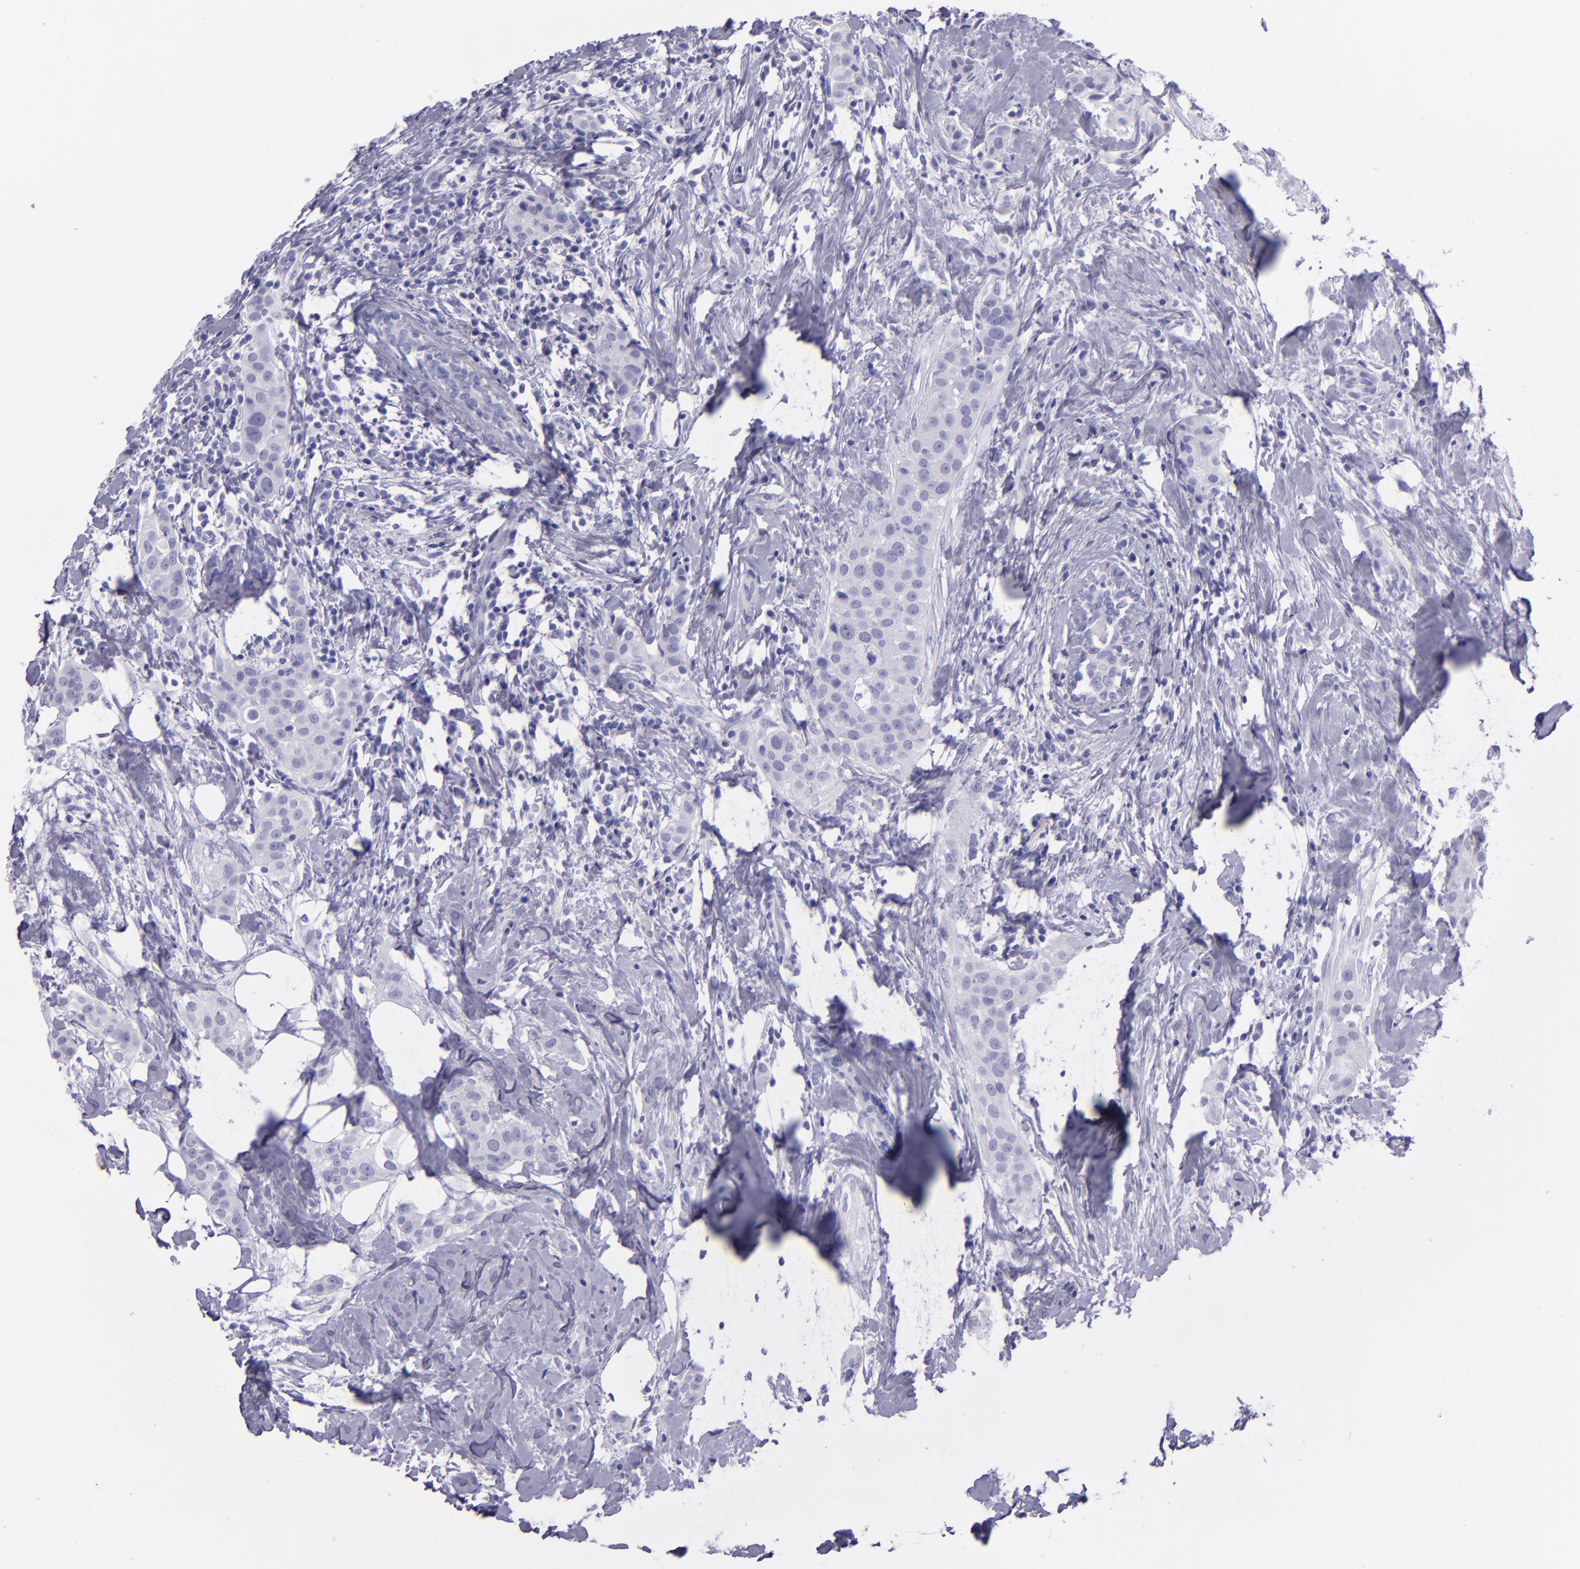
{"staining": {"intensity": "negative", "quantity": "none", "location": "none"}, "tissue": "breast cancer", "cell_type": "Tumor cells", "image_type": "cancer", "snomed": [{"axis": "morphology", "description": "Duct carcinoma"}, {"axis": "topography", "description": "Breast"}], "caption": "This is an immunohistochemistry (IHC) micrograph of human breast cancer (invasive ductal carcinoma). There is no positivity in tumor cells.", "gene": "TNNT3", "patient": {"sex": "female", "age": 45}}